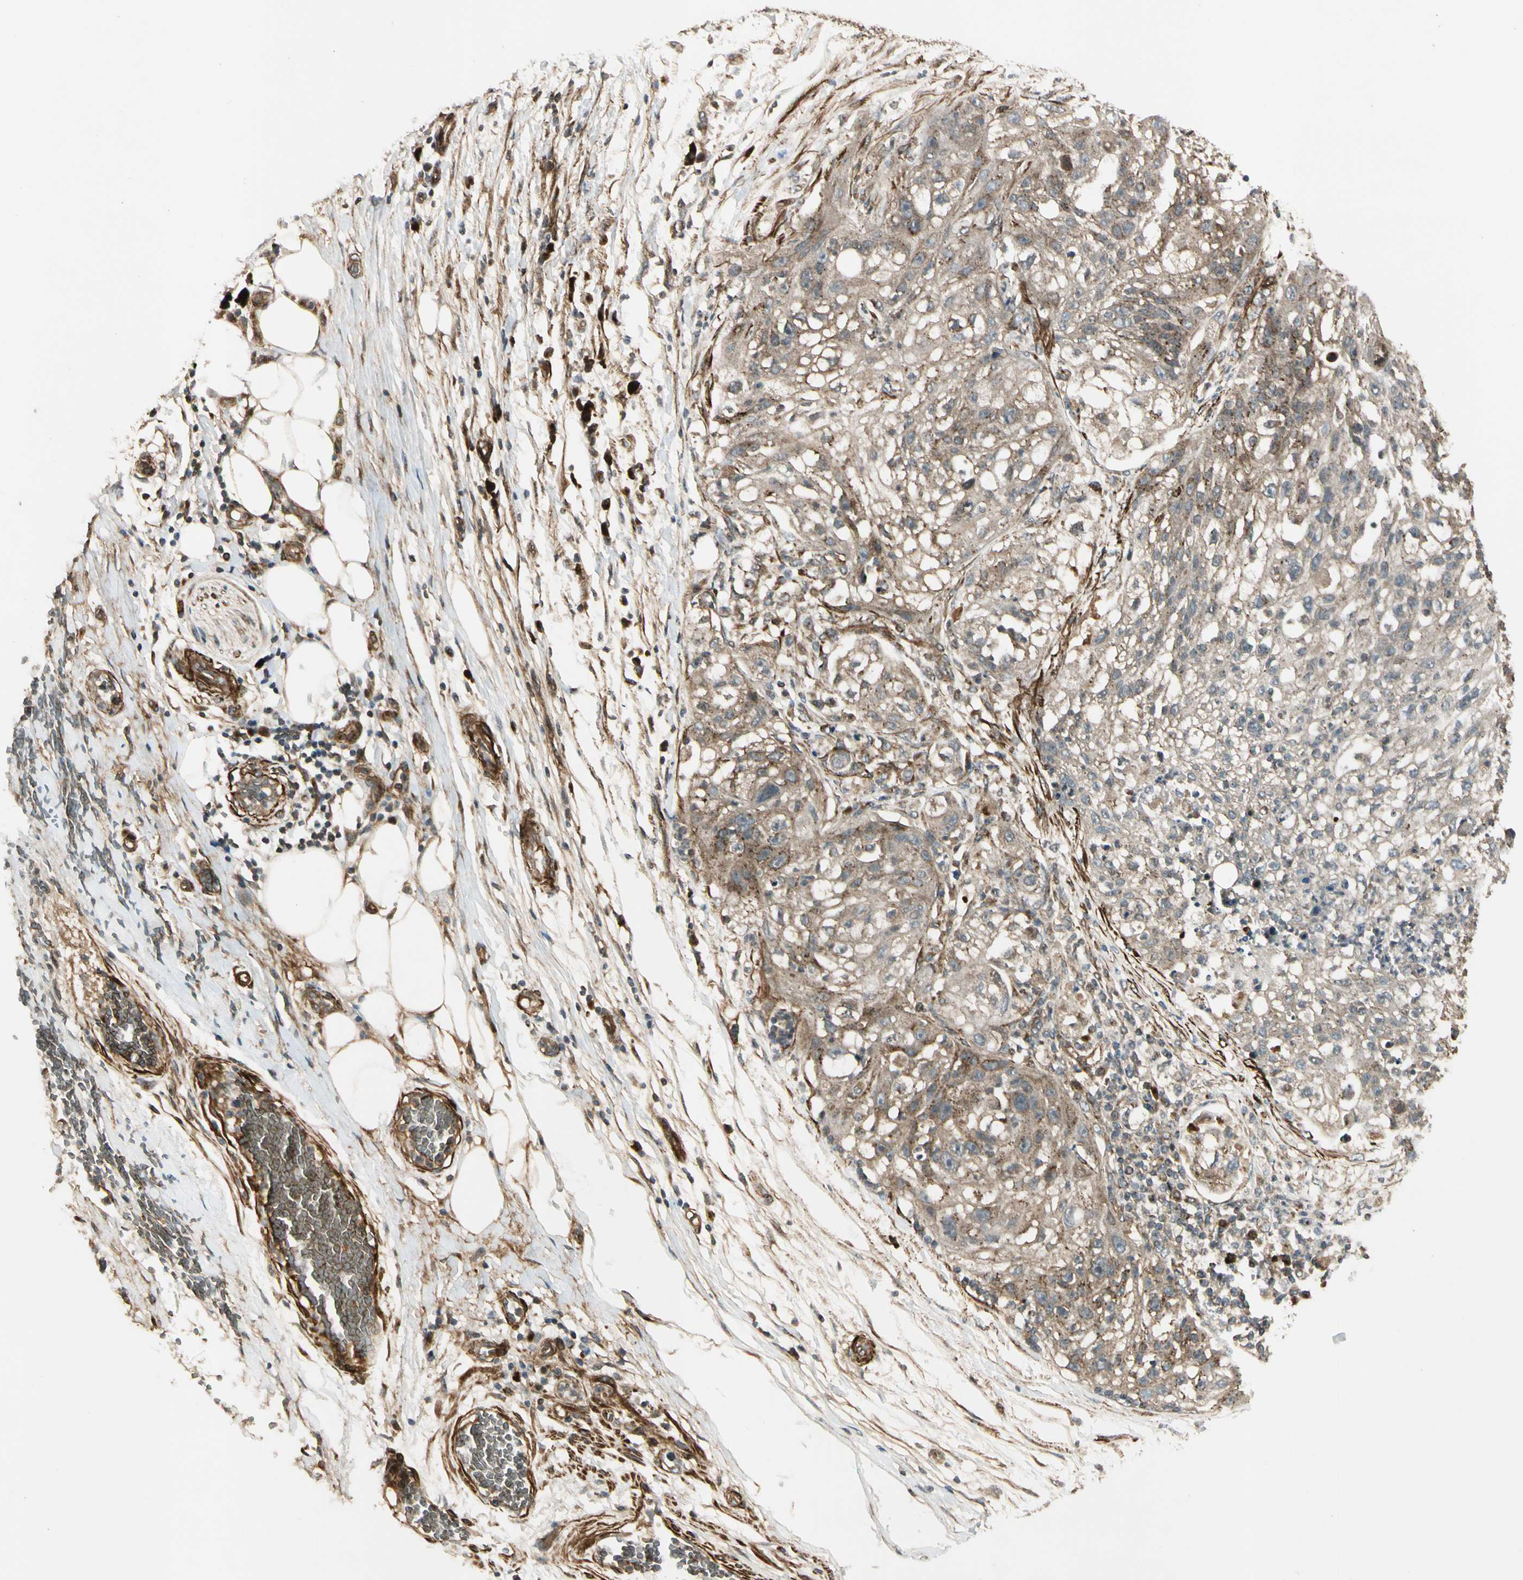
{"staining": {"intensity": "moderate", "quantity": "<25%", "location": "cytoplasmic/membranous"}, "tissue": "lung cancer", "cell_type": "Tumor cells", "image_type": "cancer", "snomed": [{"axis": "morphology", "description": "Inflammation, NOS"}, {"axis": "morphology", "description": "Squamous cell carcinoma, NOS"}, {"axis": "topography", "description": "Lymph node"}, {"axis": "topography", "description": "Soft tissue"}, {"axis": "topography", "description": "Lung"}], "caption": "Protein analysis of squamous cell carcinoma (lung) tissue demonstrates moderate cytoplasmic/membranous positivity in about <25% of tumor cells. (IHC, brightfield microscopy, high magnification).", "gene": "GCK", "patient": {"sex": "male", "age": 66}}